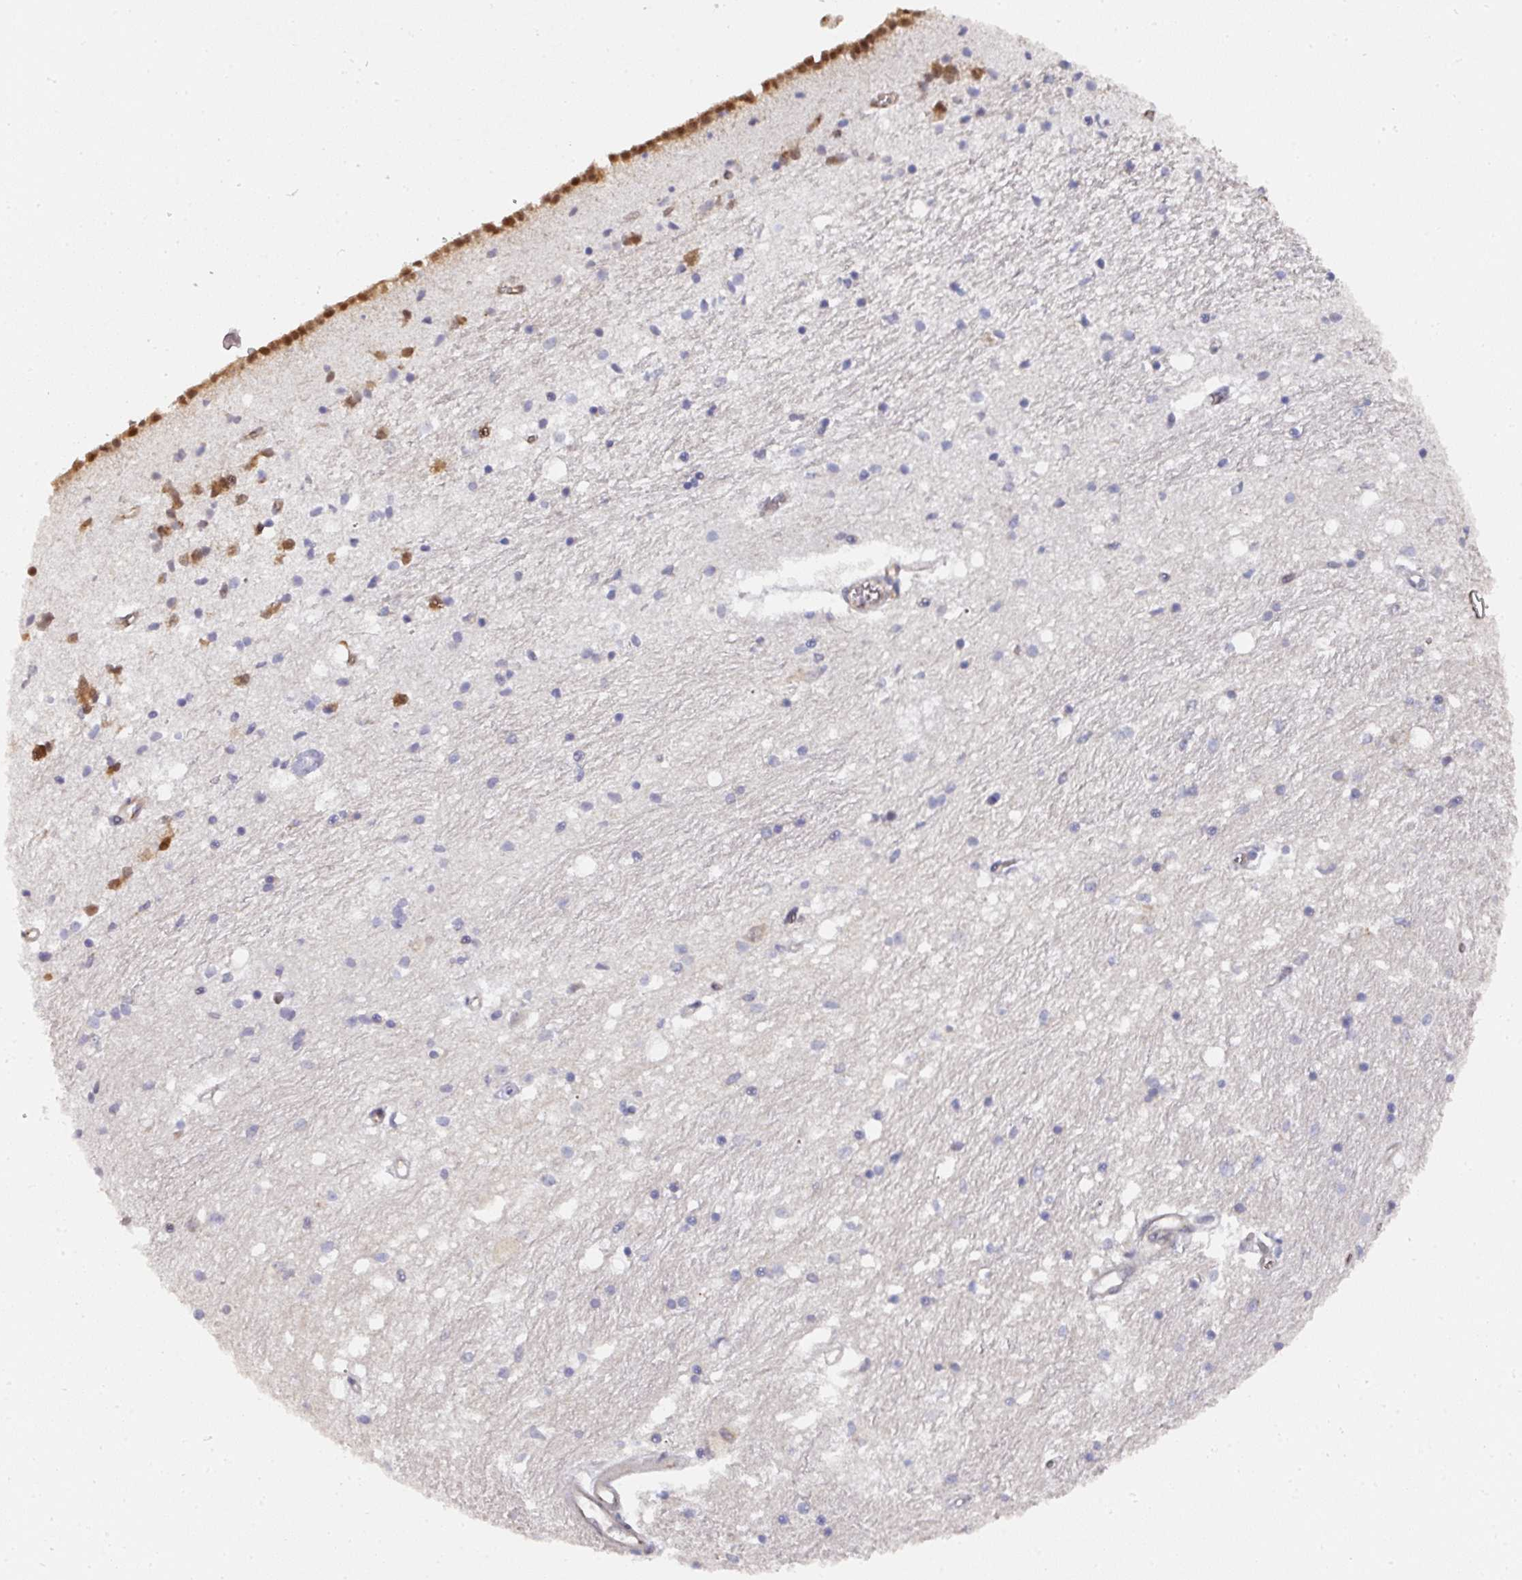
{"staining": {"intensity": "moderate", "quantity": "<25%", "location": "cytoplasmic/membranous"}, "tissue": "caudate", "cell_type": "Glial cells", "image_type": "normal", "snomed": [{"axis": "morphology", "description": "Normal tissue, NOS"}, {"axis": "topography", "description": "Lateral ventricle wall"}], "caption": "Normal caudate was stained to show a protein in brown. There is low levels of moderate cytoplasmic/membranous expression in approximately <25% of glial cells. The protein of interest is shown in brown color, while the nuclei are stained blue.", "gene": "C18orf25", "patient": {"sex": "male", "age": 70}}